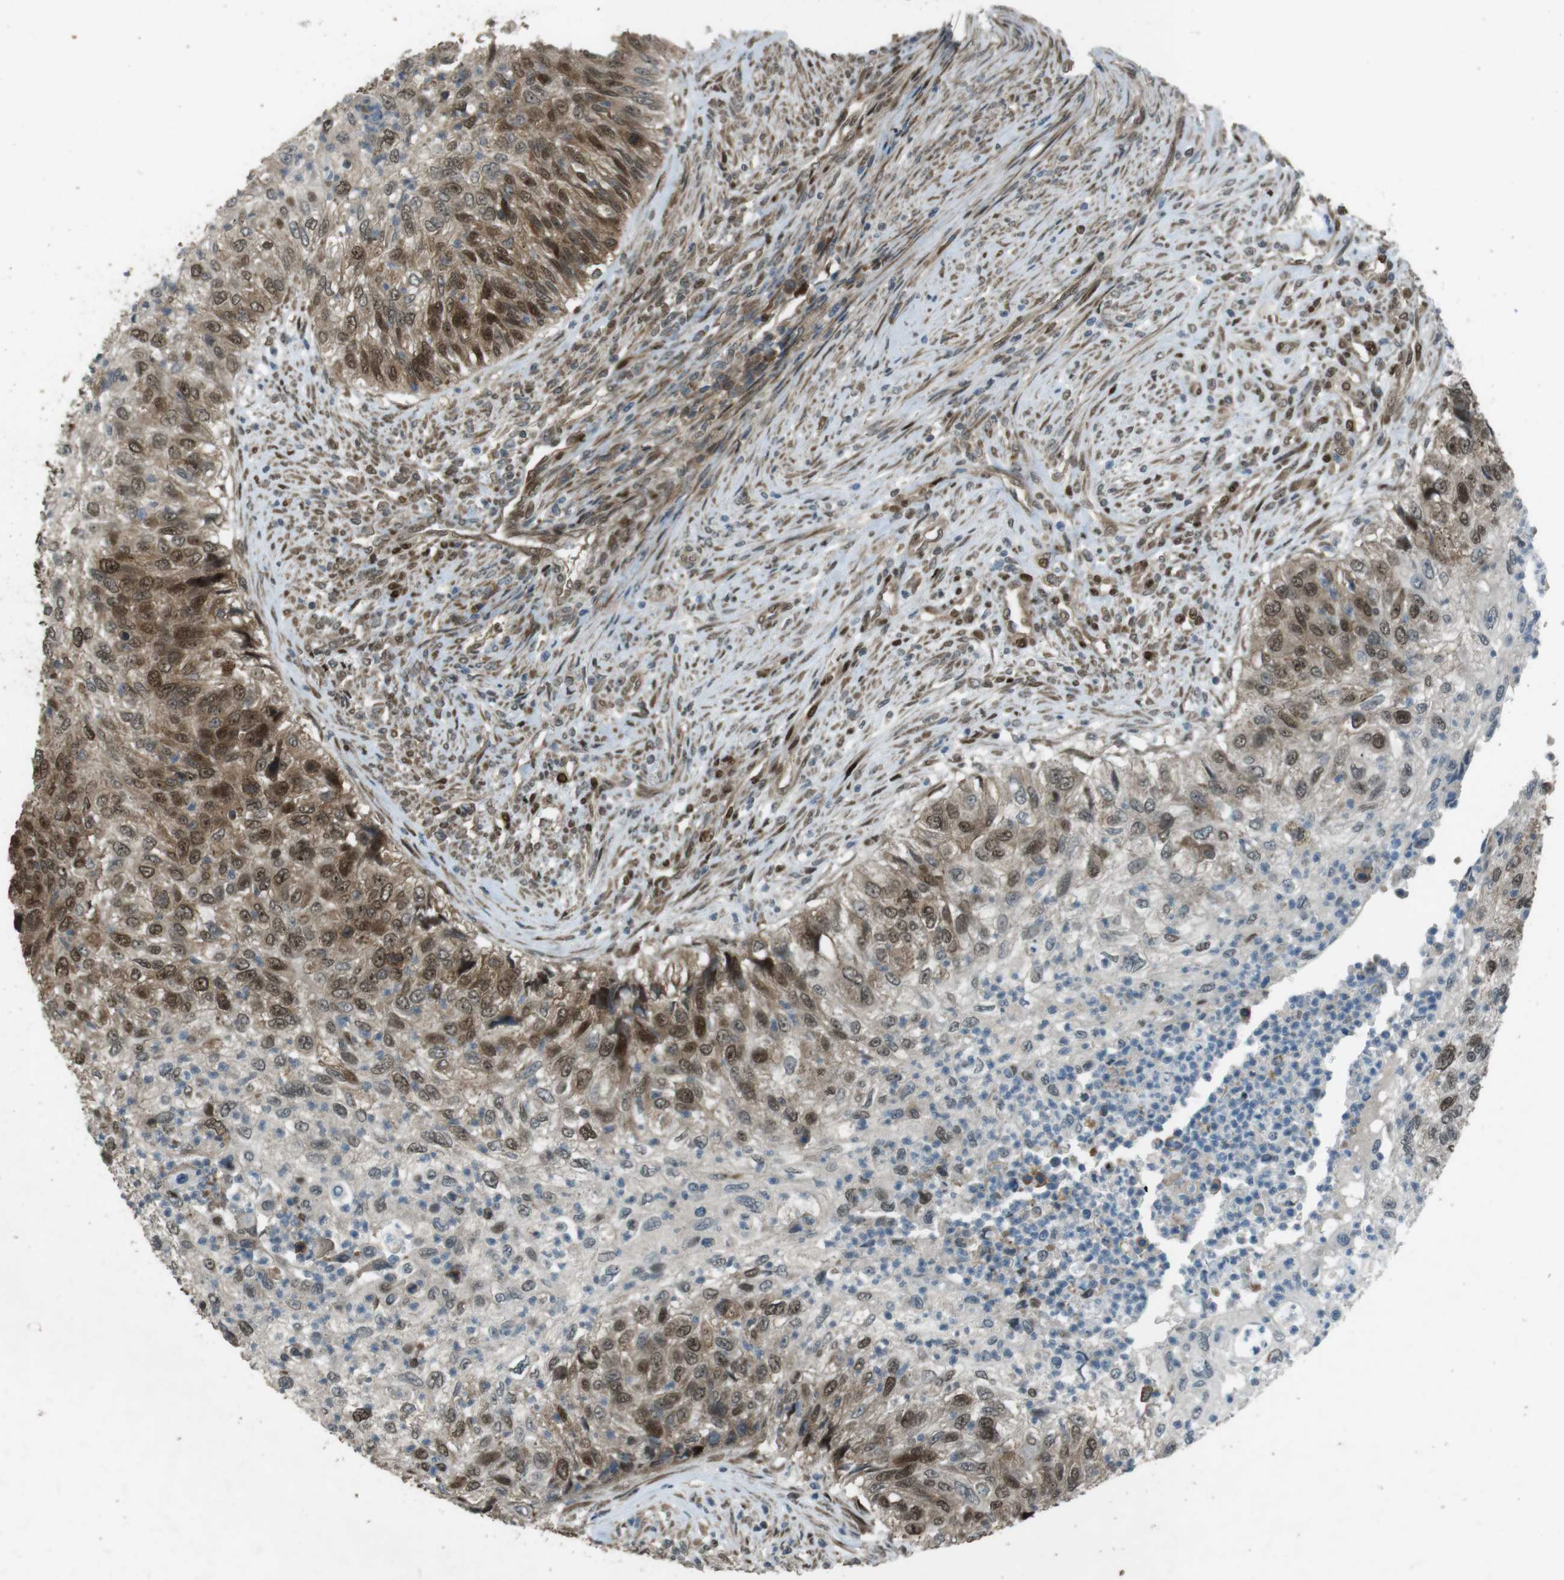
{"staining": {"intensity": "moderate", "quantity": "25%-75%", "location": "cytoplasmic/membranous,nuclear"}, "tissue": "urothelial cancer", "cell_type": "Tumor cells", "image_type": "cancer", "snomed": [{"axis": "morphology", "description": "Urothelial carcinoma, High grade"}, {"axis": "topography", "description": "Urinary bladder"}], "caption": "Immunohistochemical staining of human urothelial cancer displays medium levels of moderate cytoplasmic/membranous and nuclear protein positivity in about 25%-75% of tumor cells. (Stains: DAB (3,3'-diaminobenzidine) in brown, nuclei in blue, Microscopy: brightfield microscopy at high magnification).", "gene": "ZNF330", "patient": {"sex": "female", "age": 60}}